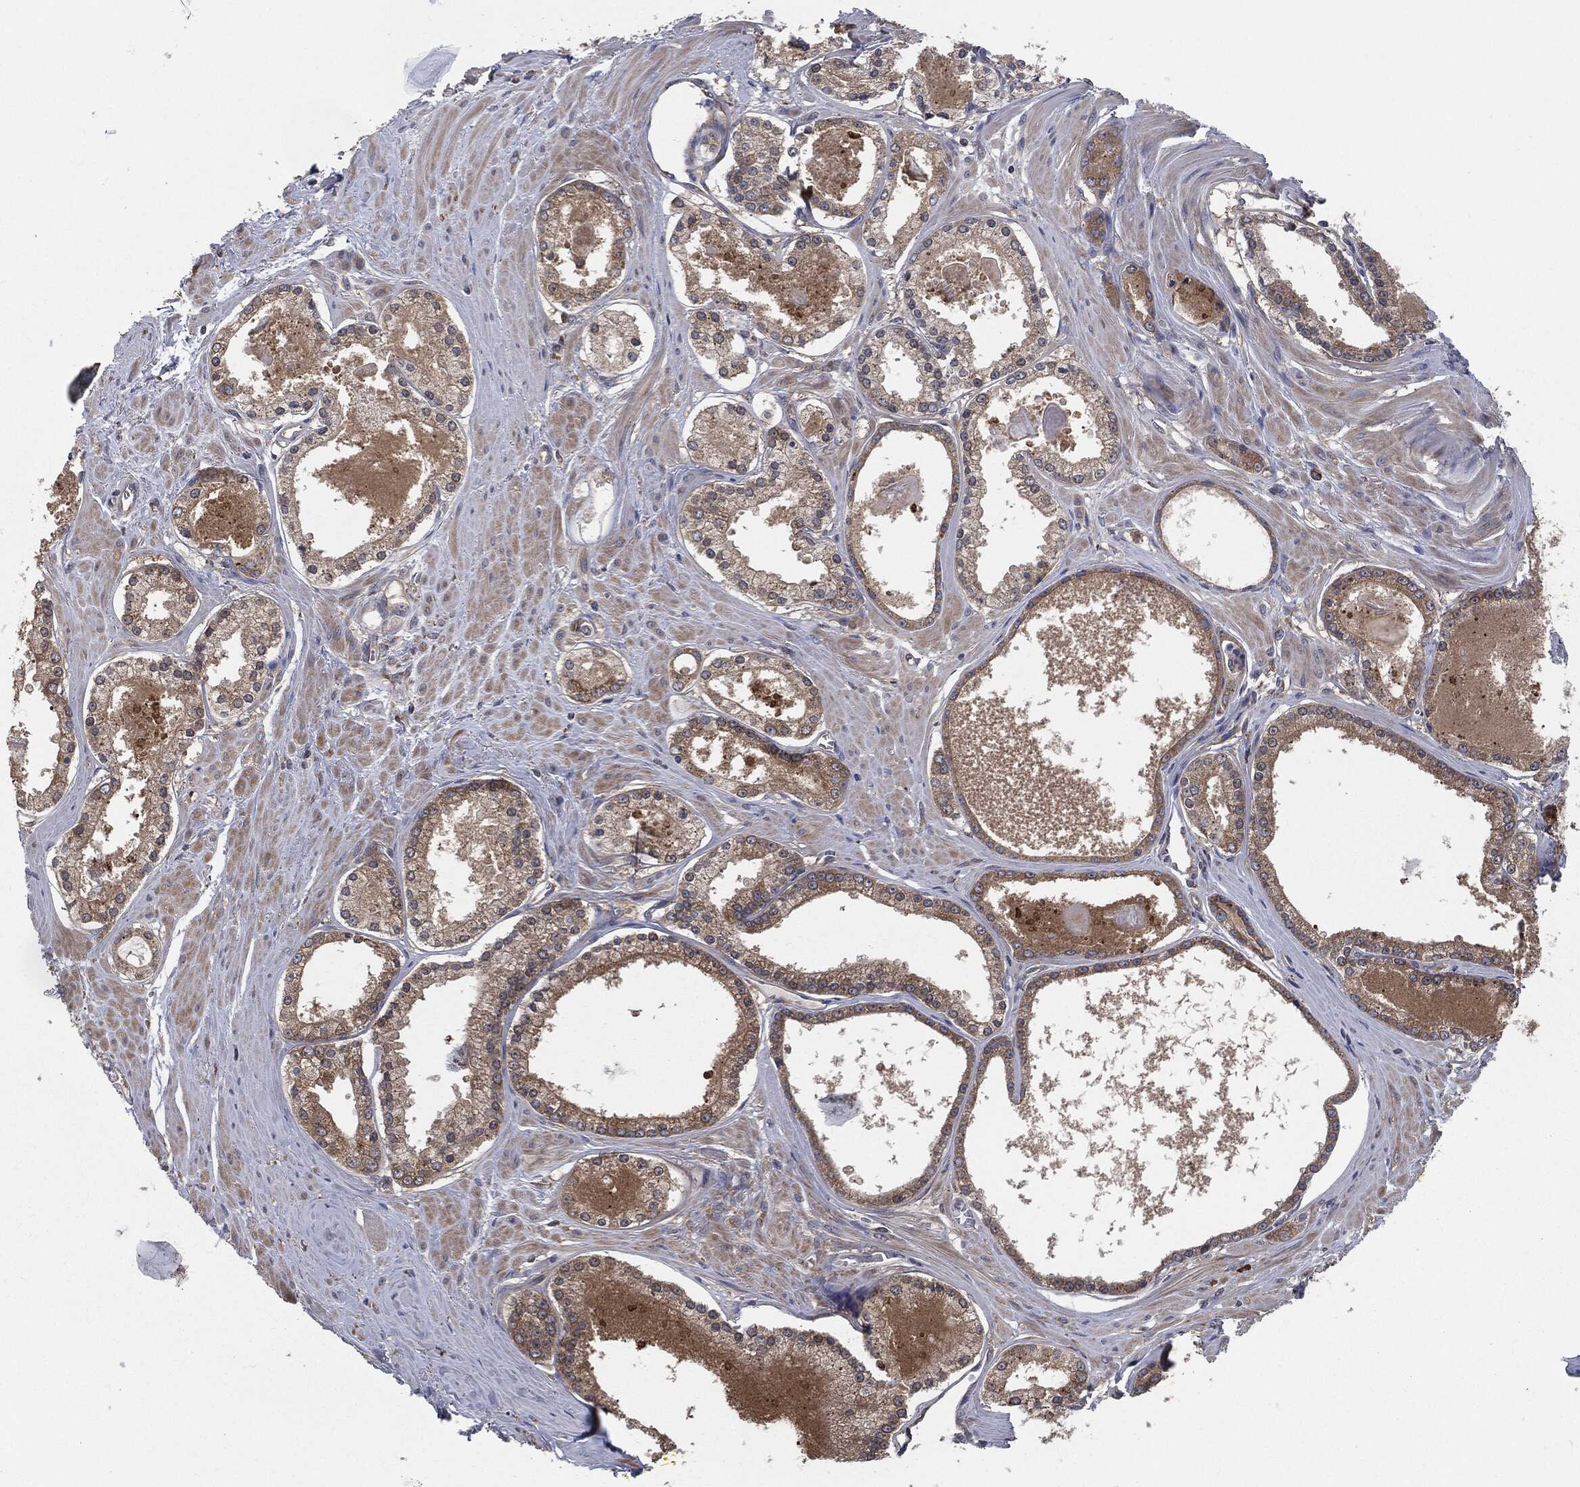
{"staining": {"intensity": "moderate", "quantity": ">75%", "location": "cytoplasmic/membranous"}, "tissue": "prostate cancer", "cell_type": "Tumor cells", "image_type": "cancer", "snomed": [{"axis": "morphology", "description": "Adenocarcinoma, NOS"}, {"axis": "topography", "description": "Prostate"}], "caption": "The histopathology image exhibits a brown stain indicating the presence of a protein in the cytoplasmic/membranous of tumor cells in prostate adenocarcinoma.", "gene": "PRDX4", "patient": {"sex": "male", "age": 61}}